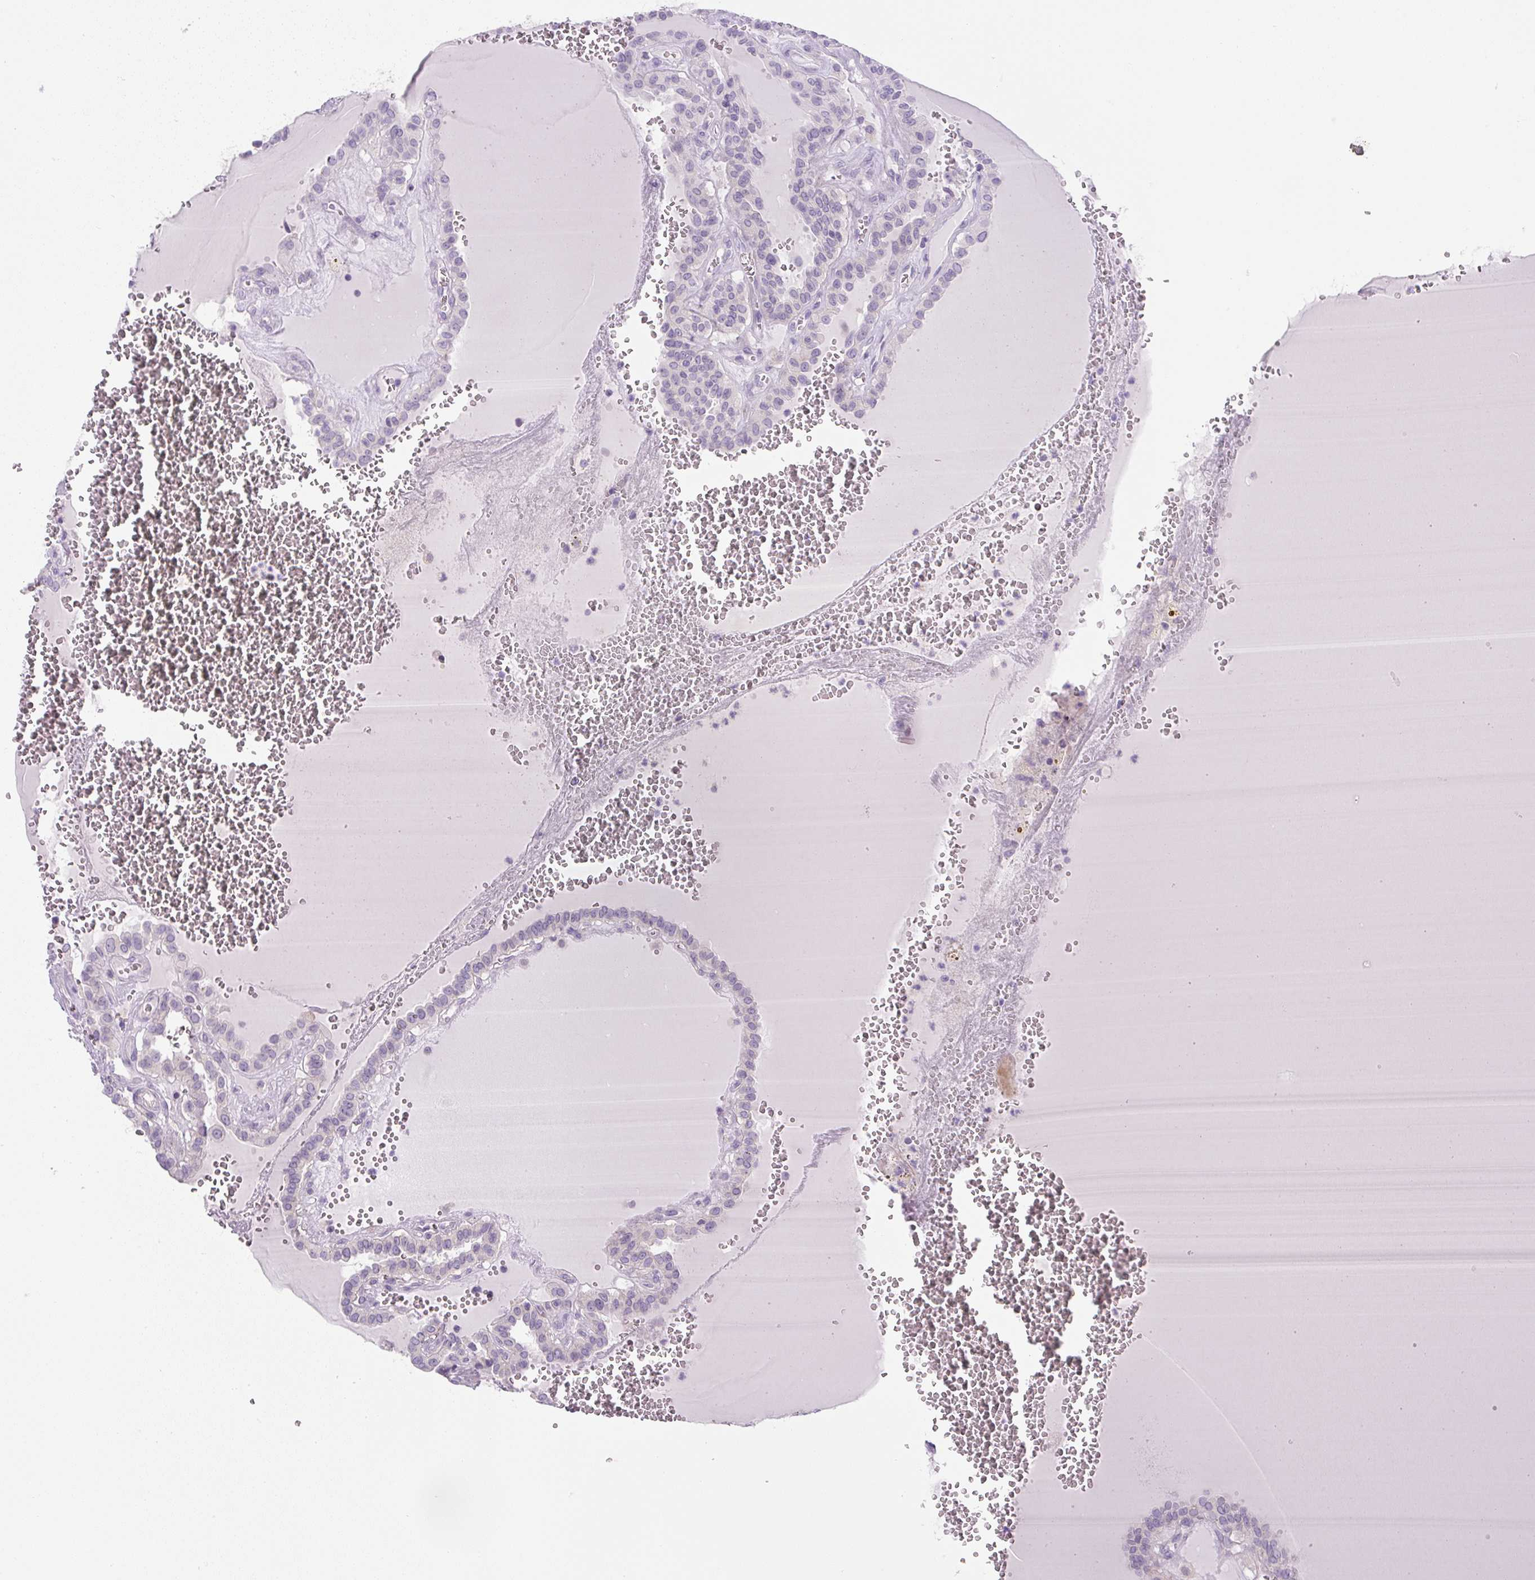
{"staining": {"intensity": "negative", "quantity": "none", "location": "none"}, "tissue": "thyroid cancer", "cell_type": "Tumor cells", "image_type": "cancer", "snomed": [{"axis": "morphology", "description": "Papillary adenocarcinoma, NOS"}, {"axis": "topography", "description": "Thyroid gland"}], "caption": "This micrograph is of thyroid cancer stained with immunohistochemistry to label a protein in brown with the nuclei are counter-stained blue. There is no staining in tumor cells. (DAB (3,3'-diaminobenzidine) immunohistochemistry (IHC) visualized using brightfield microscopy, high magnification).", "gene": "UBL3", "patient": {"sex": "female", "age": 21}}